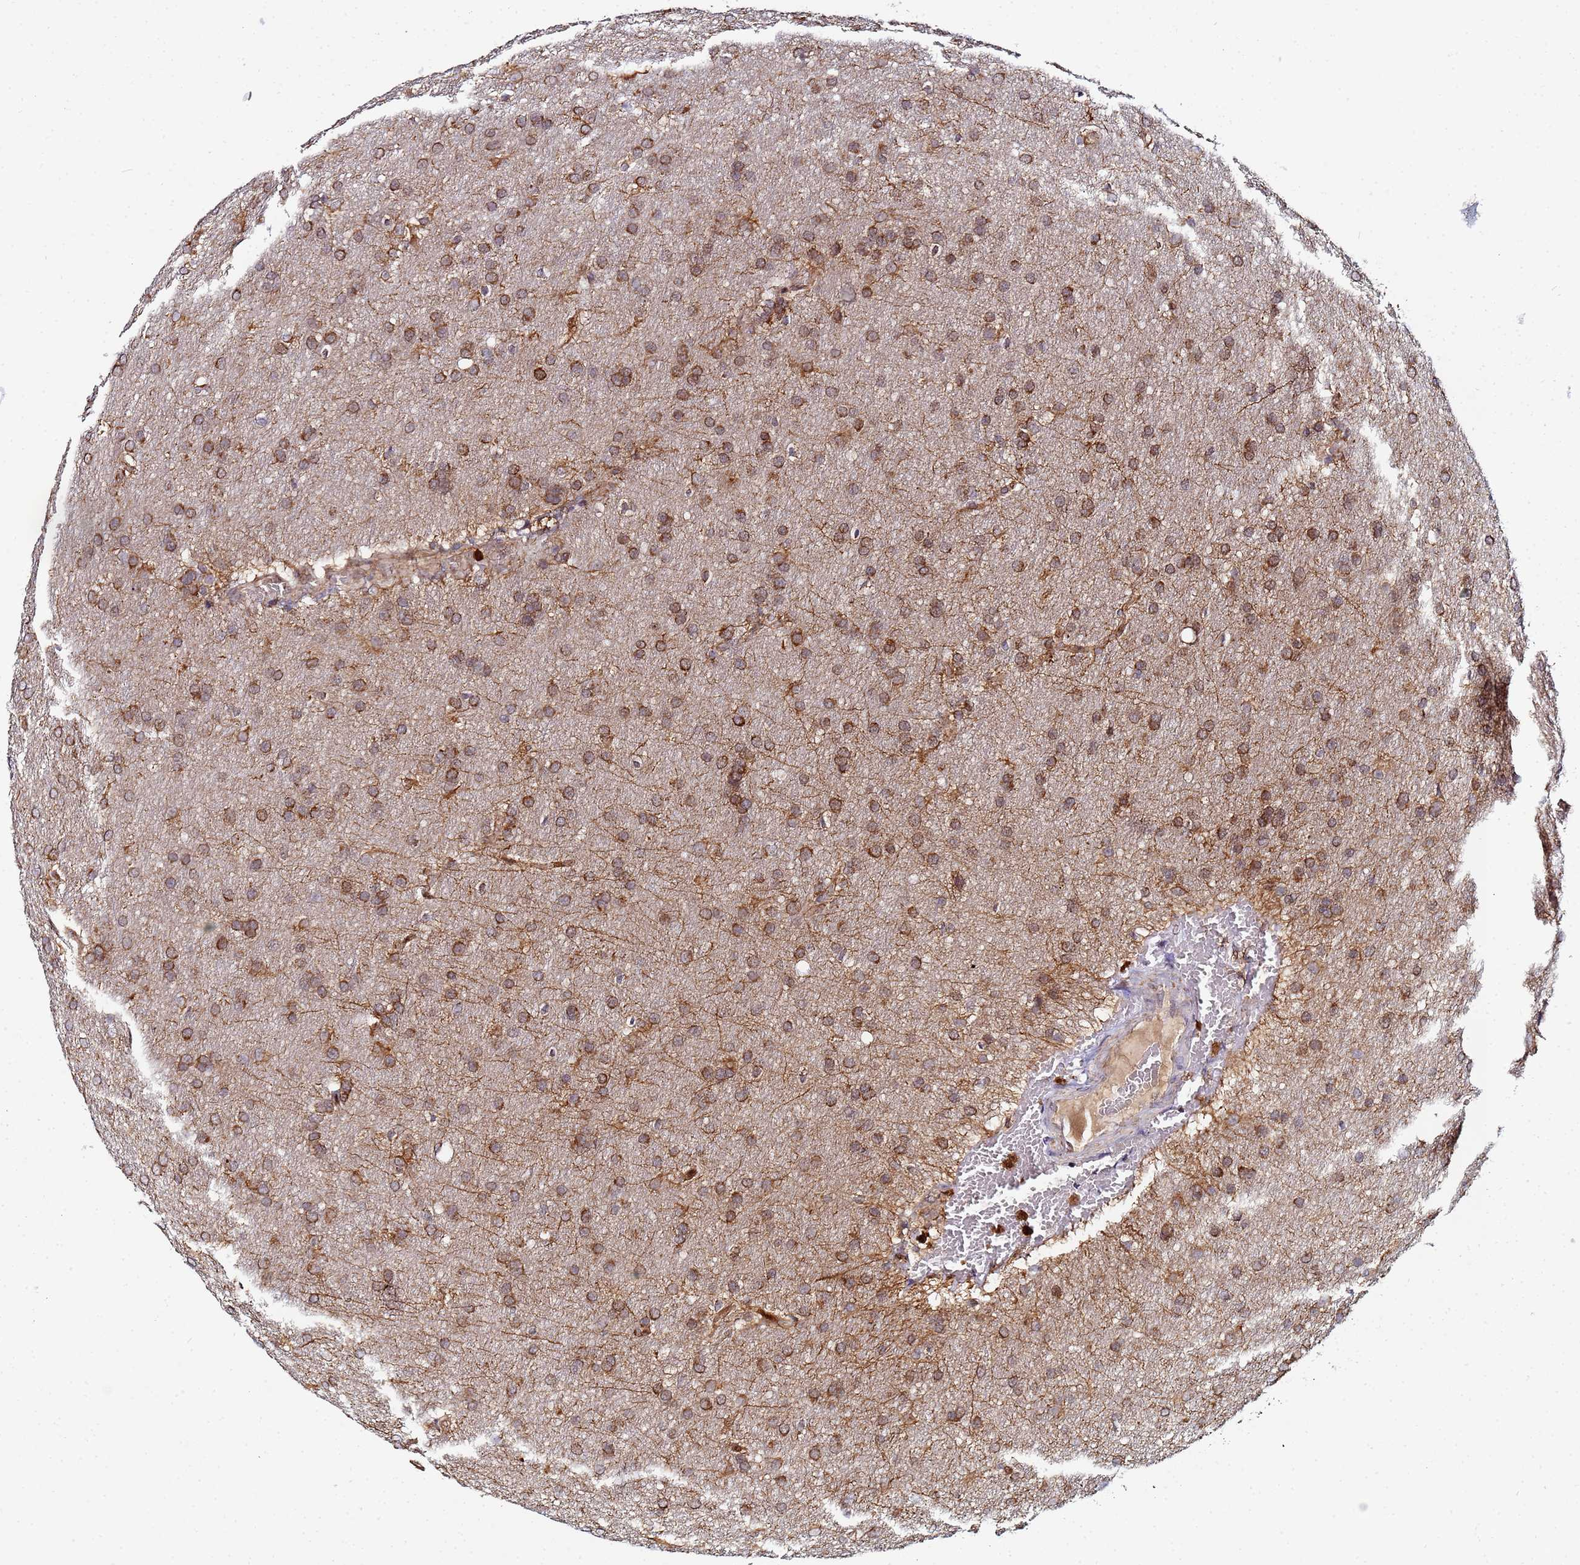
{"staining": {"intensity": "moderate", "quantity": ">75%", "location": "cytoplasmic/membranous"}, "tissue": "glioma", "cell_type": "Tumor cells", "image_type": "cancer", "snomed": [{"axis": "morphology", "description": "Glioma, malignant, Low grade"}, {"axis": "topography", "description": "Brain"}], "caption": "Brown immunohistochemical staining in malignant glioma (low-grade) exhibits moderate cytoplasmic/membranous positivity in about >75% of tumor cells. The protein of interest is stained brown, and the nuclei are stained in blue (DAB IHC with brightfield microscopy, high magnification).", "gene": "CCDC127", "patient": {"sex": "female", "age": 32}}